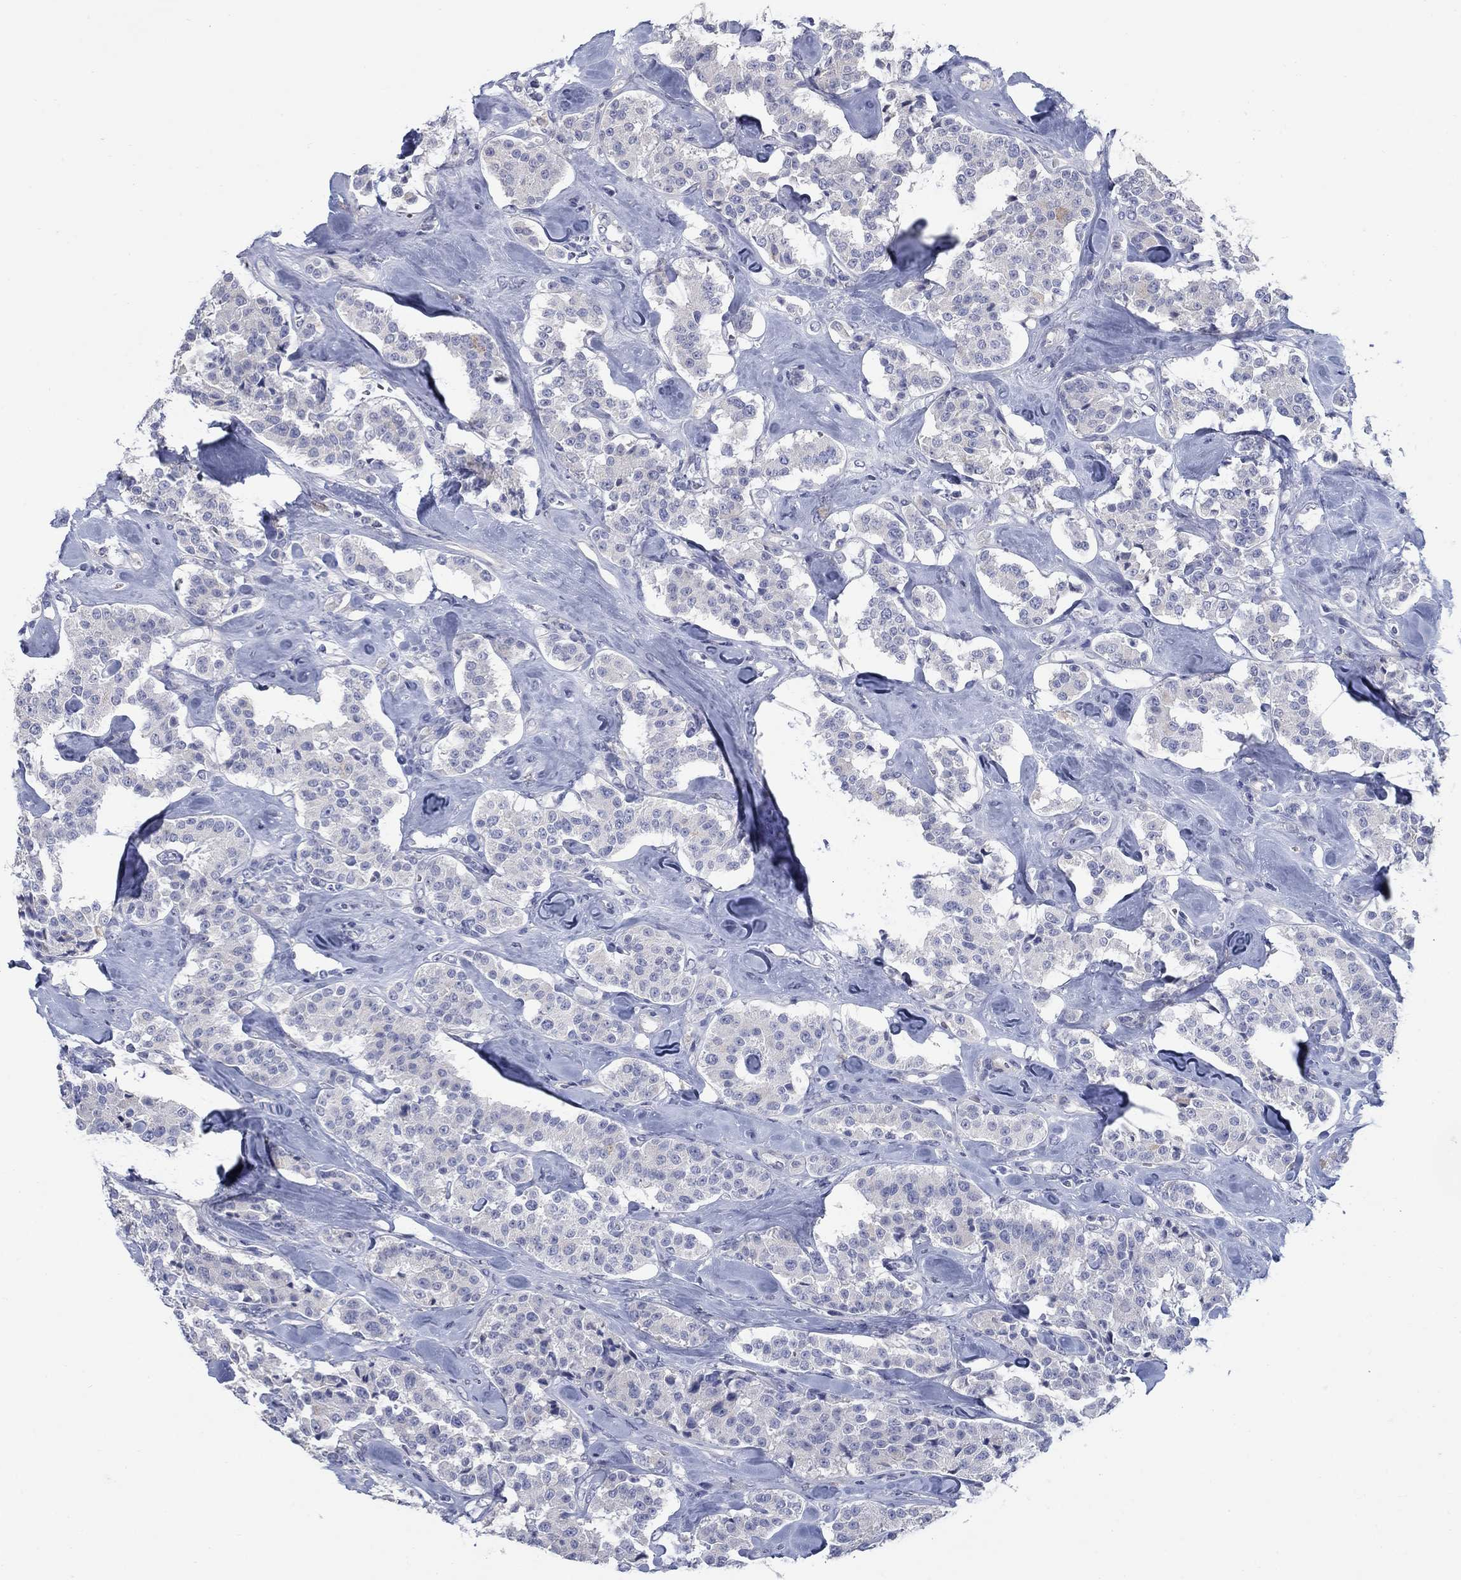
{"staining": {"intensity": "negative", "quantity": "none", "location": "none"}, "tissue": "carcinoid", "cell_type": "Tumor cells", "image_type": "cancer", "snomed": [{"axis": "morphology", "description": "Carcinoid, malignant, NOS"}, {"axis": "topography", "description": "Pancreas"}], "caption": "The image reveals no significant positivity in tumor cells of malignant carcinoid.", "gene": "DNER", "patient": {"sex": "male", "age": 41}}